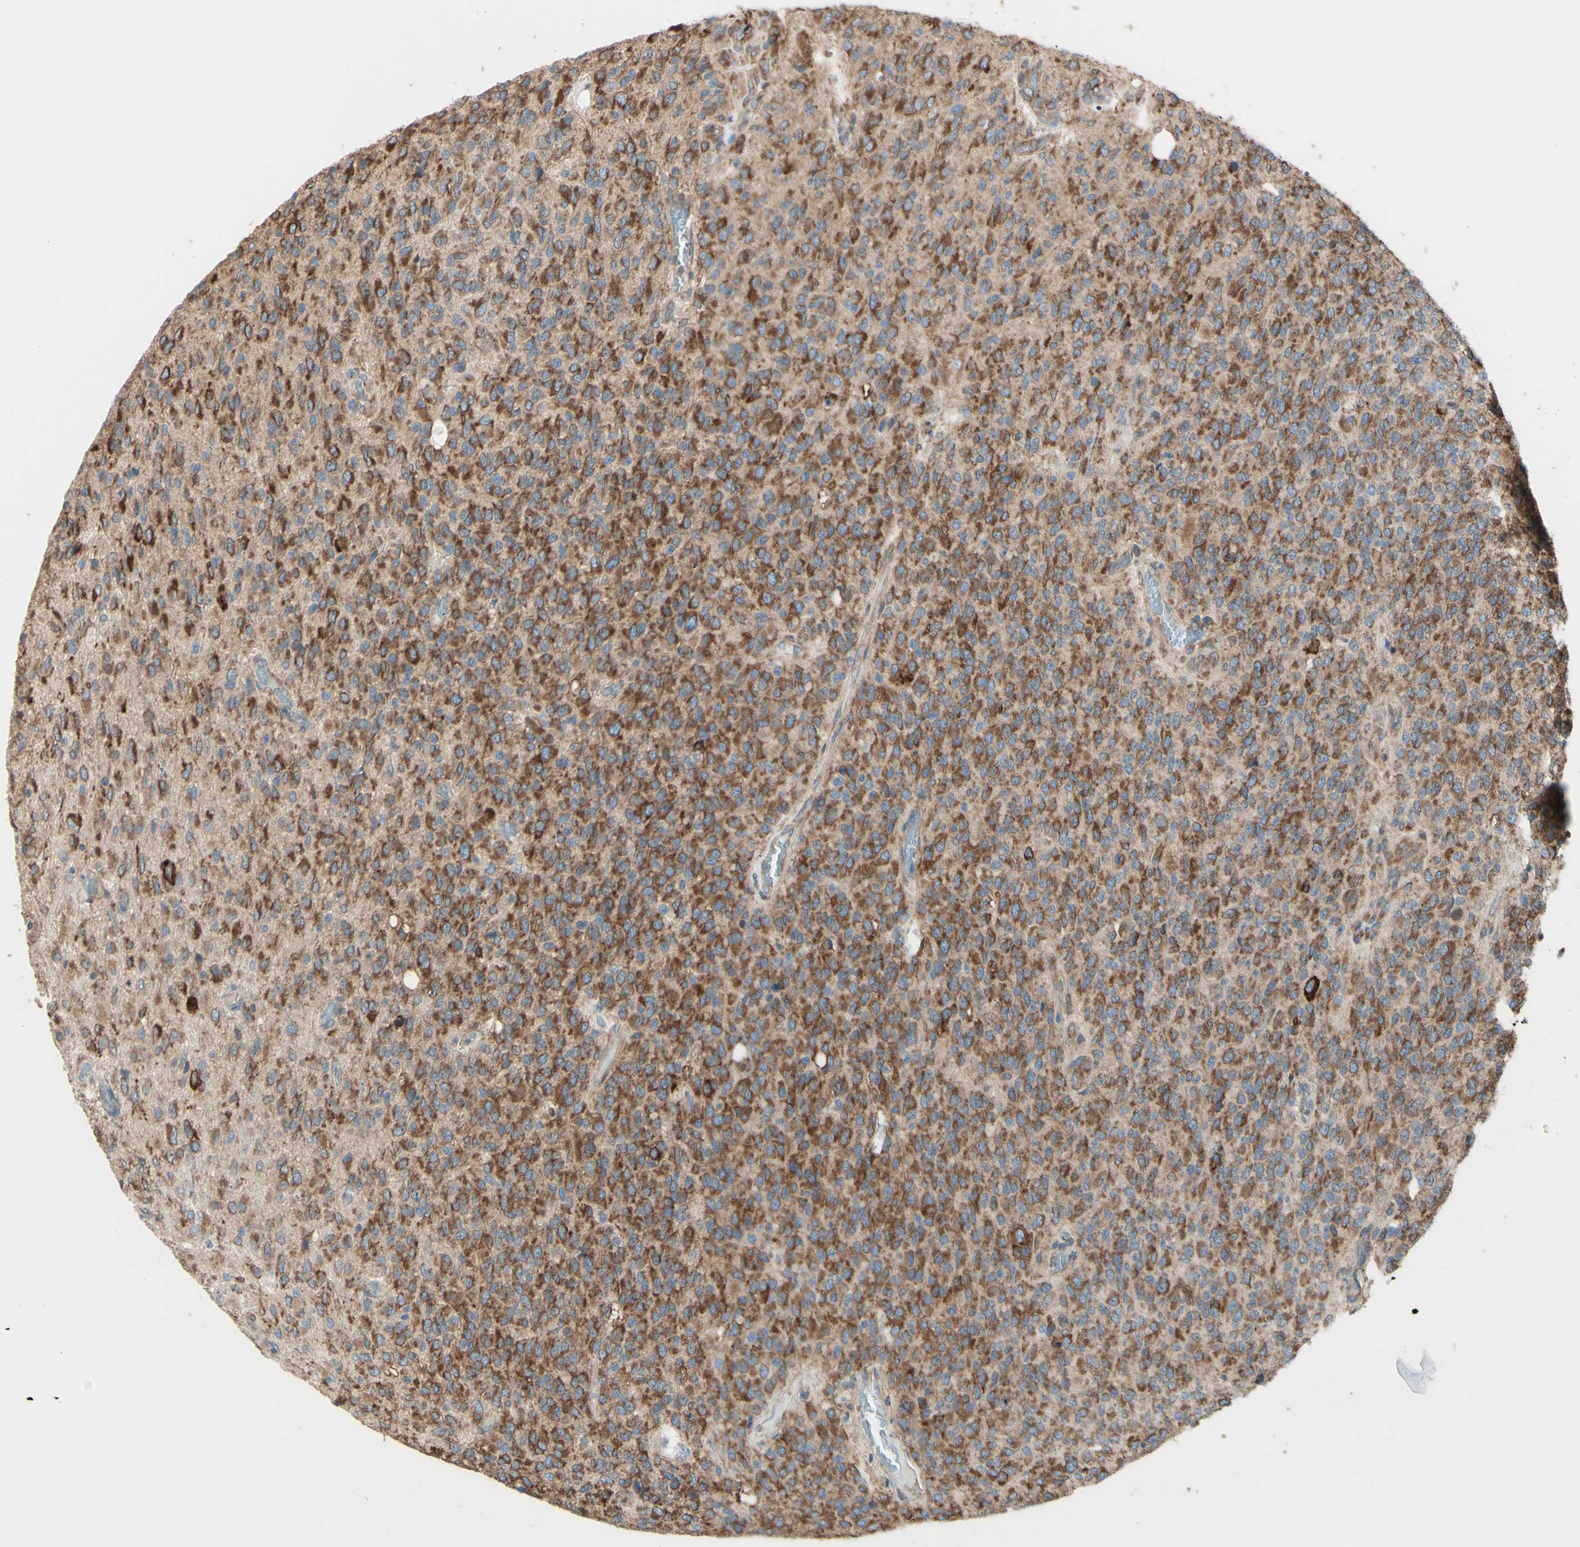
{"staining": {"intensity": "strong", "quantity": ">75%", "location": "cytoplasmic/membranous"}, "tissue": "glioma", "cell_type": "Tumor cells", "image_type": "cancer", "snomed": [{"axis": "morphology", "description": "Glioma, malignant, High grade"}, {"axis": "topography", "description": "pancreas cauda"}], "caption": "Protein expression analysis of high-grade glioma (malignant) shows strong cytoplasmic/membranous expression in approximately >75% of tumor cells.", "gene": "DNAJB11", "patient": {"sex": "male", "age": 60}}